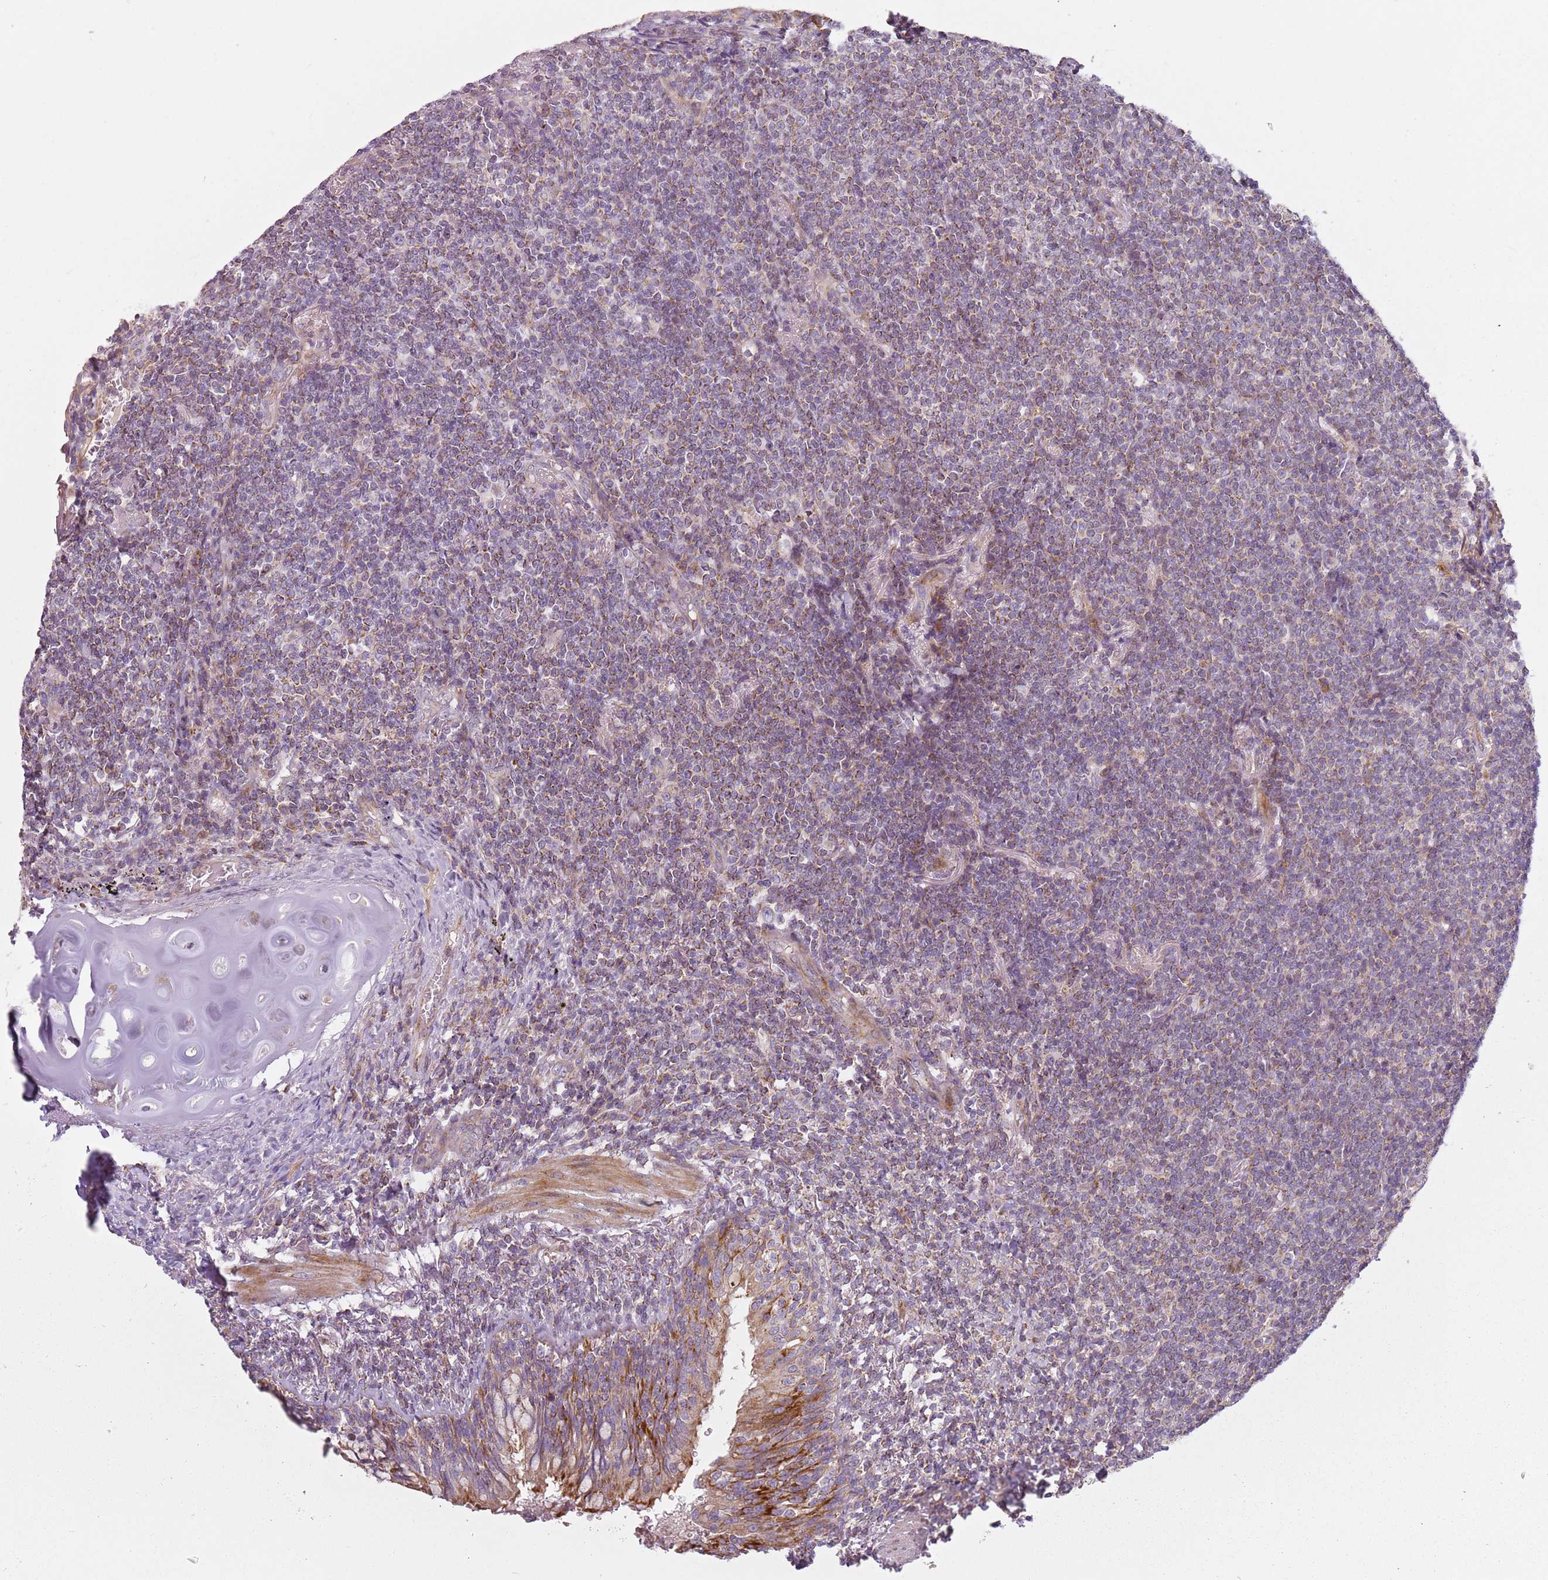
{"staining": {"intensity": "moderate", "quantity": "25%-75%", "location": "cytoplasmic/membranous"}, "tissue": "lymphoma", "cell_type": "Tumor cells", "image_type": "cancer", "snomed": [{"axis": "morphology", "description": "Malignant lymphoma, non-Hodgkin's type, Low grade"}, {"axis": "topography", "description": "Lung"}], "caption": "Protein staining of lymphoma tissue shows moderate cytoplasmic/membranous positivity in approximately 25%-75% of tumor cells.", "gene": "TMEM200C", "patient": {"sex": "female", "age": 71}}